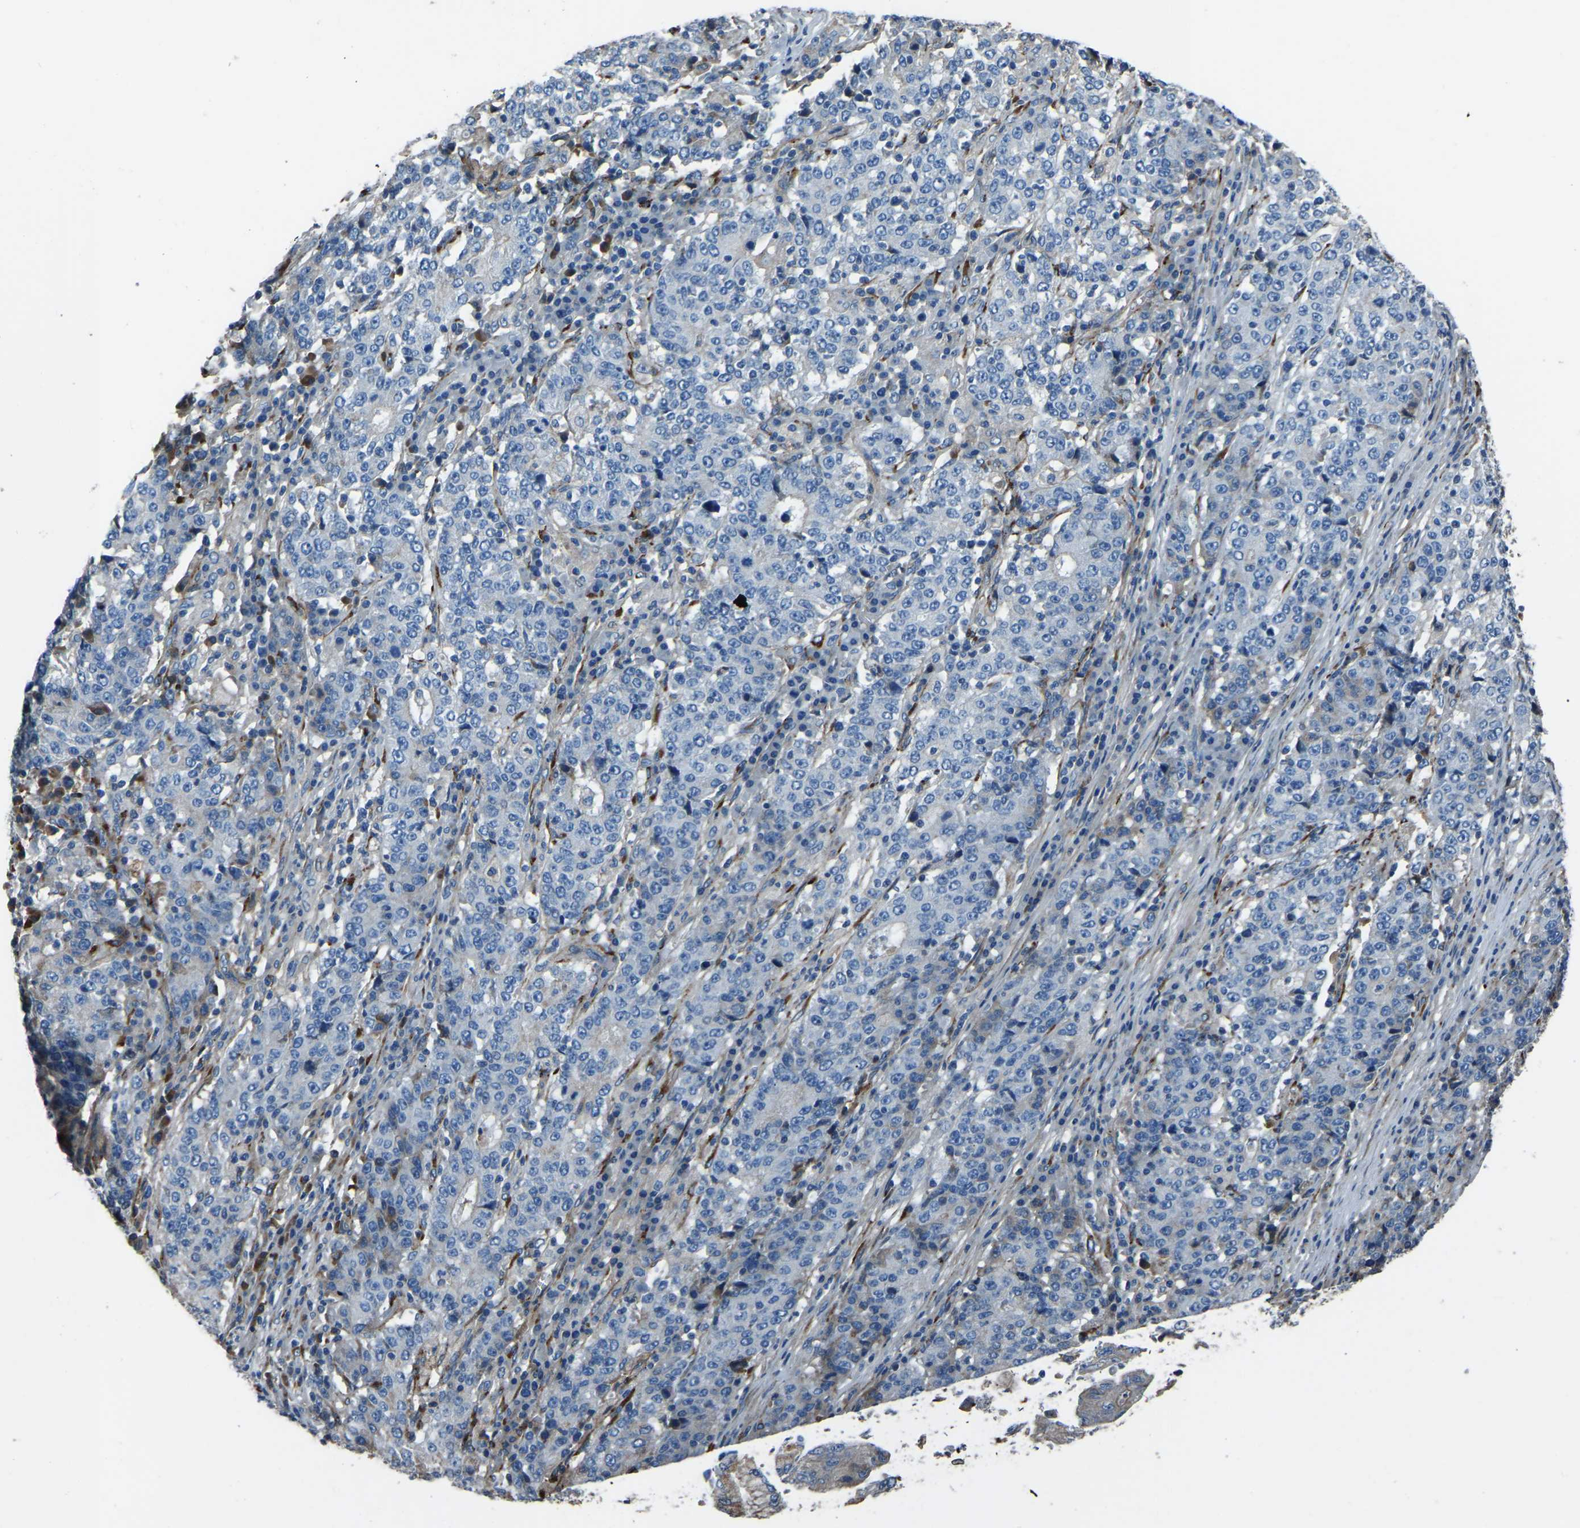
{"staining": {"intensity": "negative", "quantity": "none", "location": "none"}, "tissue": "stomach cancer", "cell_type": "Tumor cells", "image_type": "cancer", "snomed": [{"axis": "morphology", "description": "Adenocarcinoma, NOS"}, {"axis": "topography", "description": "Stomach"}], "caption": "Immunohistochemistry image of neoplastic tissue: human stomach adenocarcinoma stained with DAB shows no significant protein positivity in tumor cells.", "gene": "COL3A1", "patient": {"sex": "female", "age": 65}}